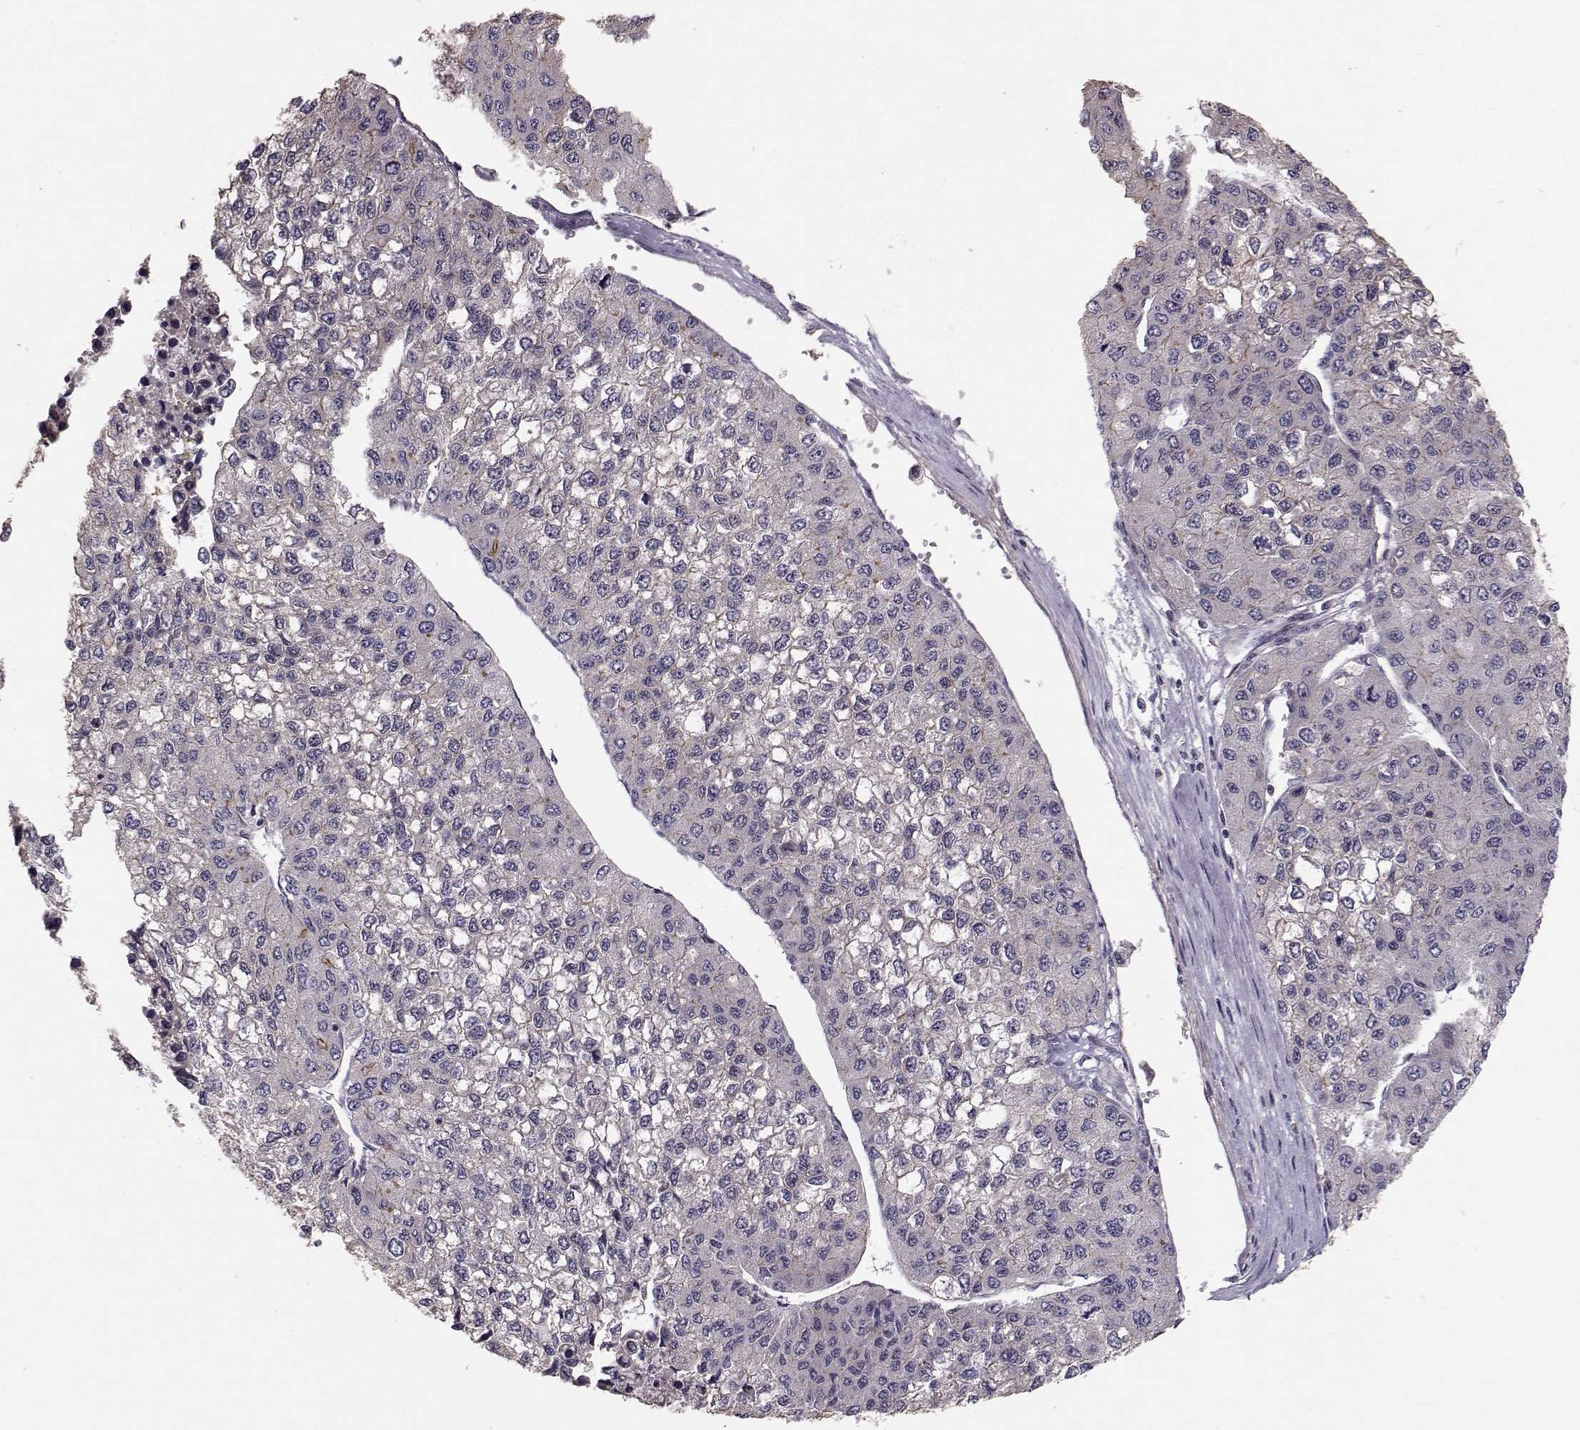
{"staining": {"intensity": "moderate", "quantity": "<25%", "location": "cytoplasmic/membranous"}, "tissue": "liver cancer", "cell_type": "Tumor cells", "image_type": "cancer", "snomed": [{"axis": "morphology", "description": "Carcinoma, Hepatocellular, NOS"}, {"axis": "topography", "description": "Liver"}], "caption": "Liver cancer (hepatocellular carcinoma) tissue demonstrates moderate cytoplasmic/membranous positivity in approximately <25% of tumor cells", "gene": "PLEKHG3", "patient": {"sex": "female", "age": 66}}